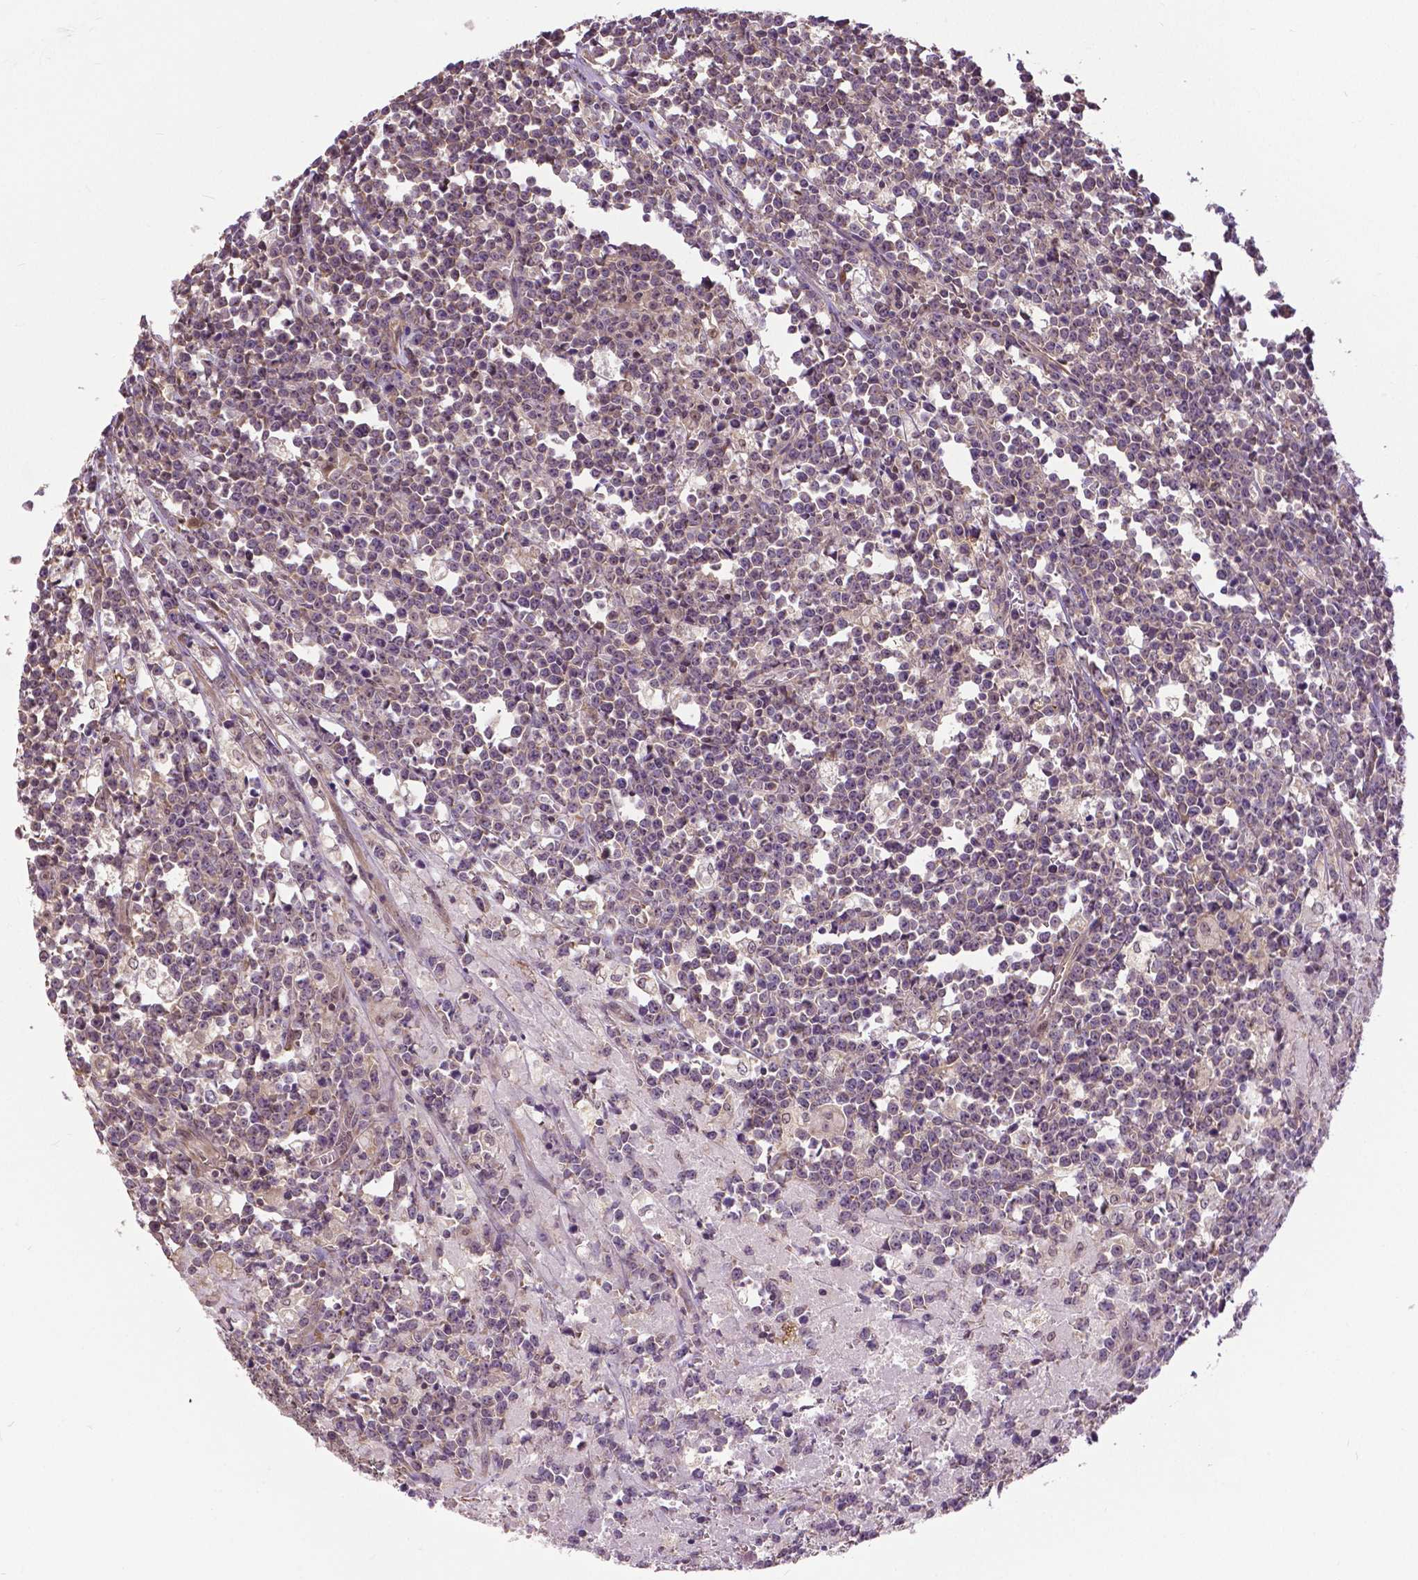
{"staining": {"intensity": "negative", "quantity": "none", "location": "none"}, "tissue": "lymphoma", "cell_type": "Tumor cells", "image_type": "cancer", "snomed": [{"axis": "morphology", "description": "Malignant lymphoma, non-Hodgkin's type, High grade"}, {"axis": "topography", "description": "Small intestine"}], "caption": "Immunohistochemistry image of human high-grade malignant lymphoma, non-Hodgkin's type stained for a protein (brown), which displays no staining in tumor cells.", "gene": "ANXA13", "patient": {"sex": "female", "age": 56}}